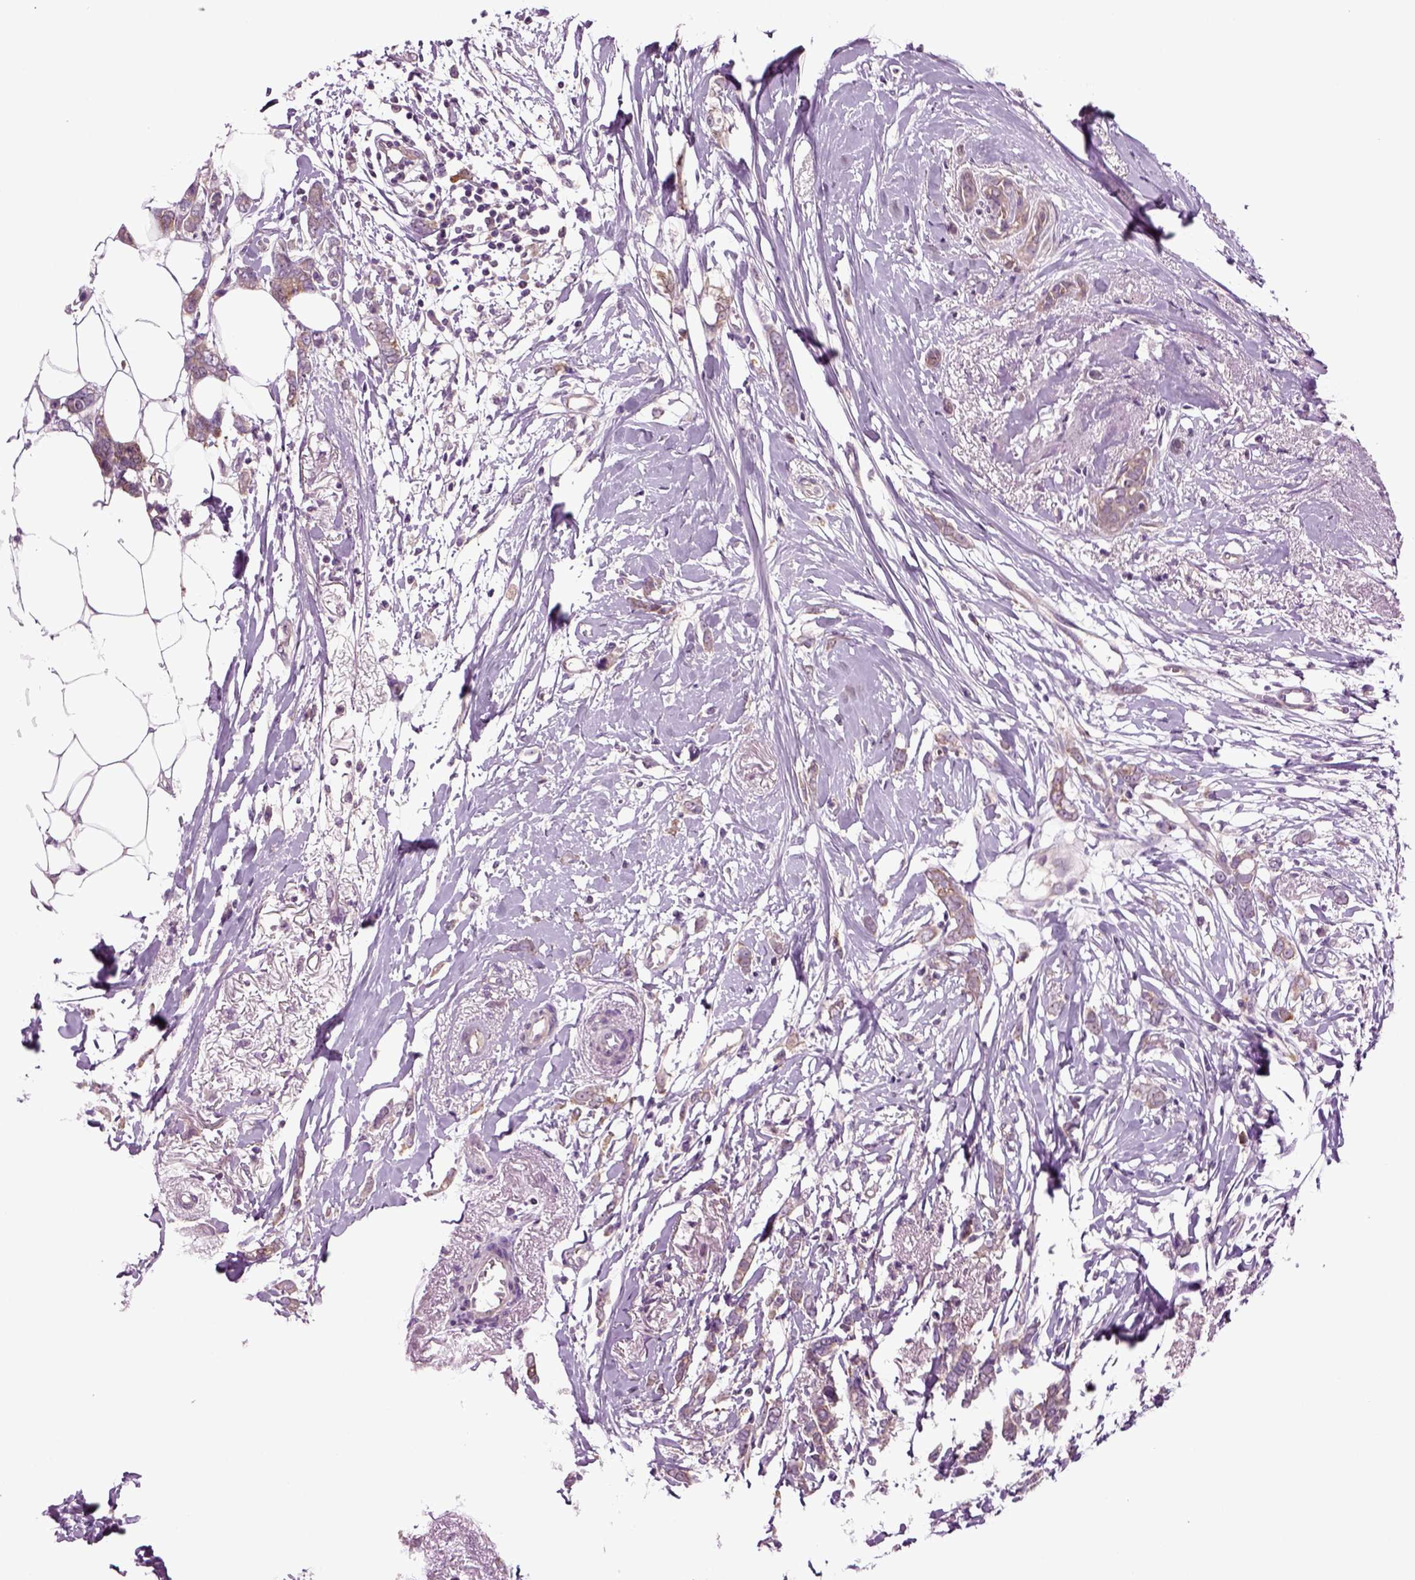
{"staining": {"intensity": "weak", "quantity": ">75%", "location": "cytoplasmic/membranous"}, "tissue": "breast cancer", "cell_type": "Tumor cells", "image_type": "cancer", "snomed": [{"axis": "morphology", "description": "Duct carcinoma"}, {"axis": "topography", "description": "Breast"}], "caption": "This is a micrograph of immunohistochemistry staining of breast cancer, which shows weak positivity in the cytoplasmic/membranous of tumor cells.", "gene": "PLCH2", "patient": {"sex": "female", "age": 40}}